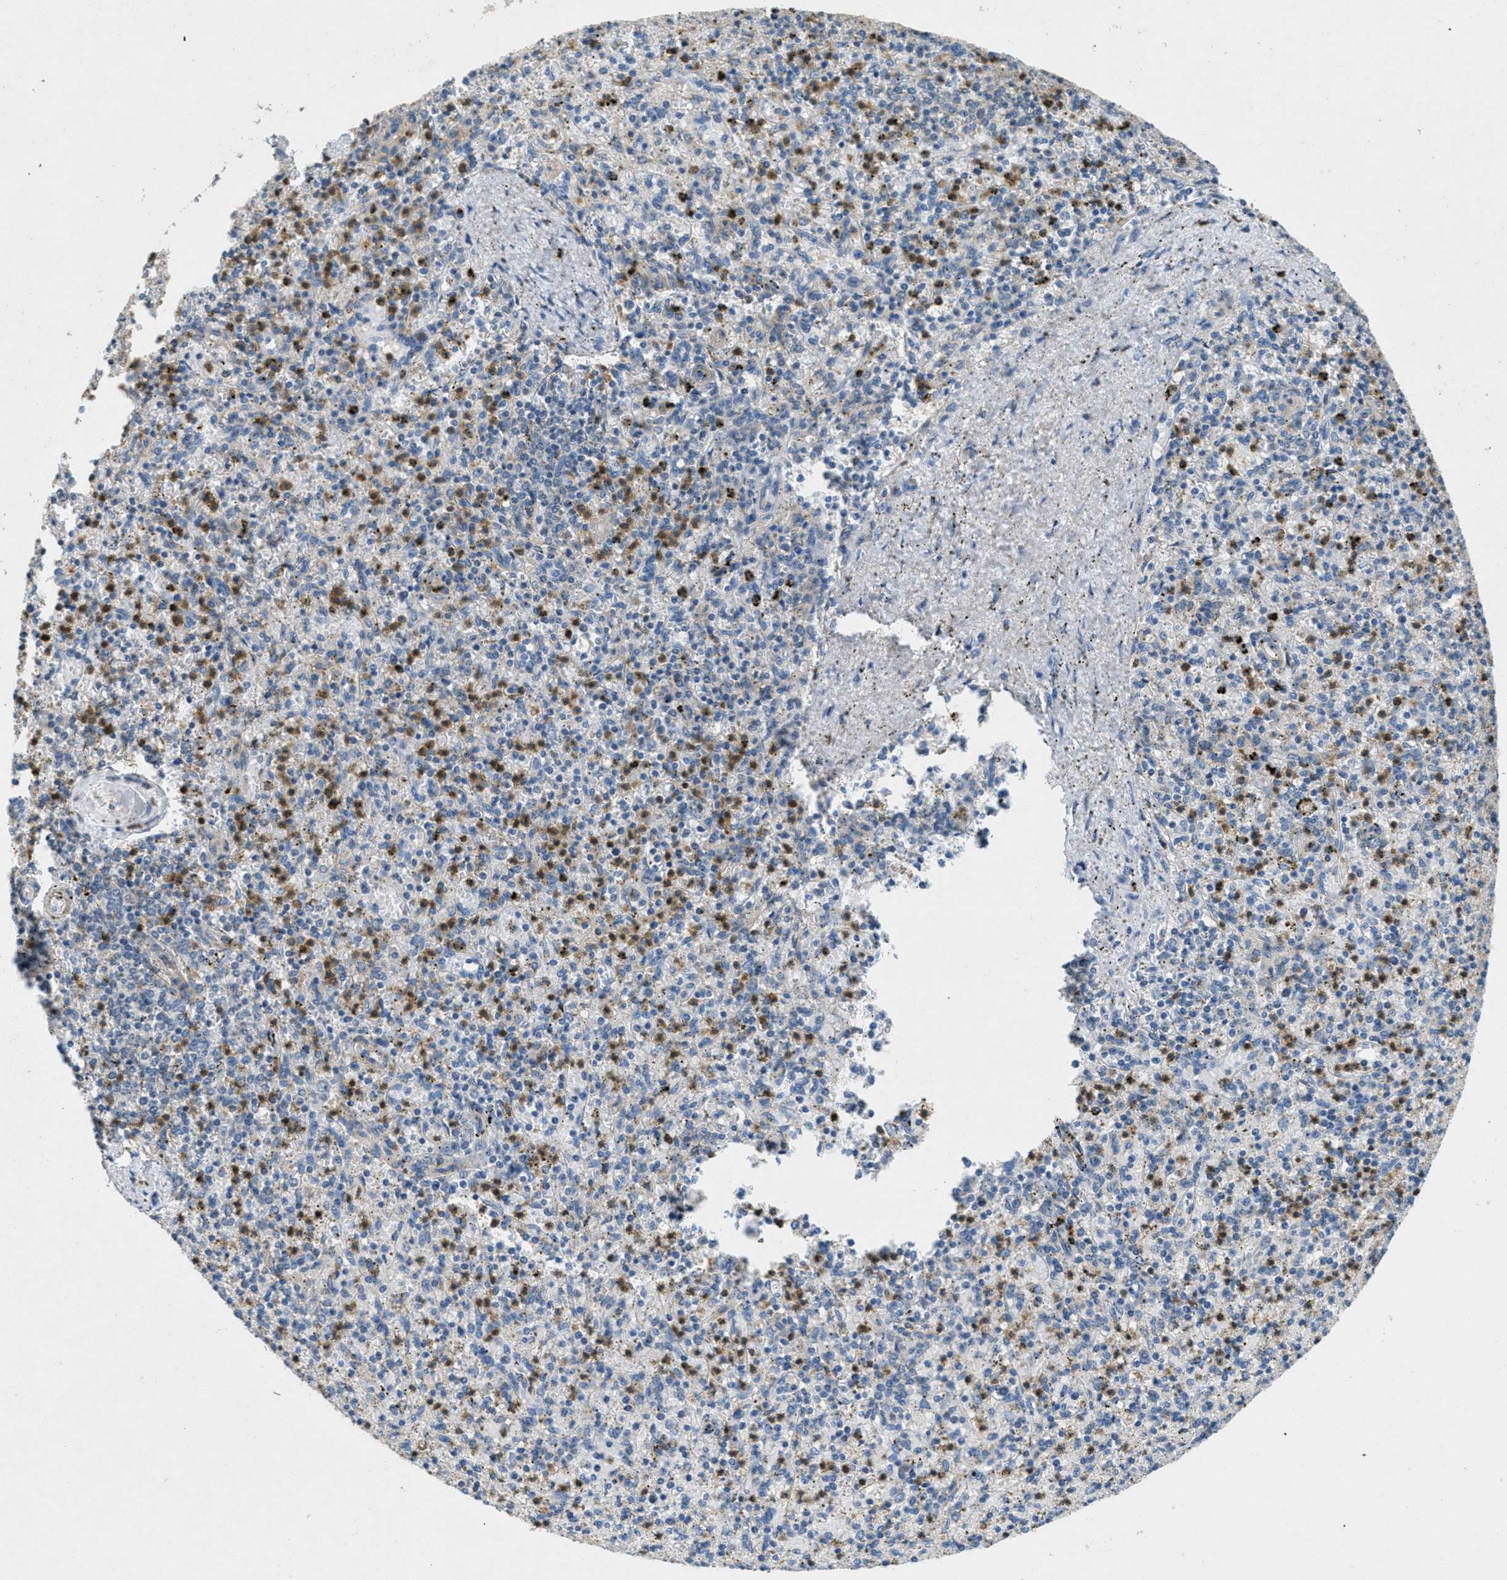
{"staining": {"intensity": "moderate", "quantity": "<25%", "location": "cytoplasmic/membranous"}, "tissue": "spleen", "cell_type": "Cells in red pulp", "image_type": "normal", "snomed": [{"axis": "morphology", "description": "Normal tissue, NOS"}, {"axis": "topography", "description": "Spleen"}], "caption": "This is a micrograph of immunohistochemistry (IHC) staining of benign spleen, which shows moderate expression in the cytoplasmic/membranous of cells in red pulp.", "gene": "TOMM70", "patient": {"sex": "male", "age": 72}}